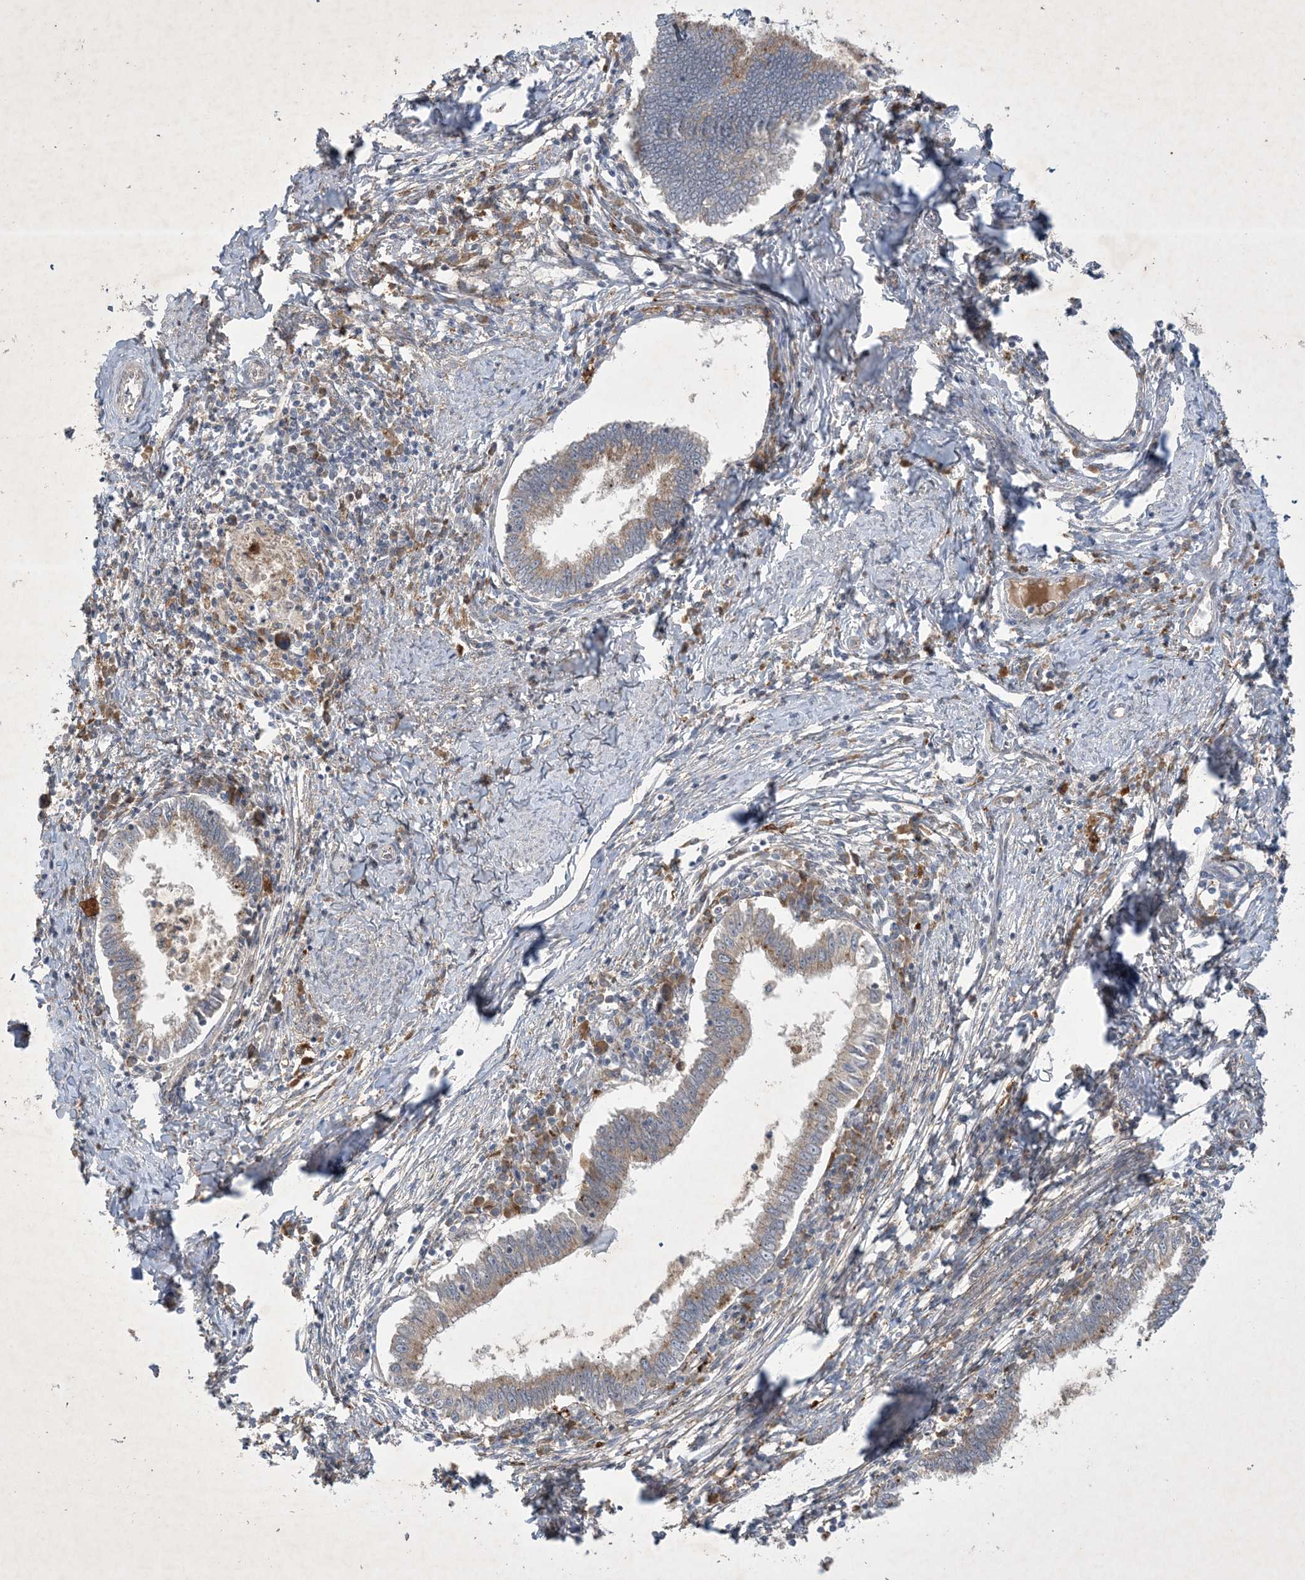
{"staining": {"intensity": "moderate", "quantity": "25%-75%", "location": "cytoplasmic/membranous"}, "tissue": "cervical cancer", "cell_type": "Tumor cells", "image_type": "cancer", "snomed": [{"axis": "morphology", "description": "Adenocarcinoma, NOS"}, {"axis": "topography", "description": "Cervix"}], "caption": "This is an image of immunohistochemistry staining of cervical cancer, which shows moderate positivity in the cytoplasmic/membranous of tumor cells.", "gene": "MRPS18A", "patient": {"sex": "female", "age": 36}}